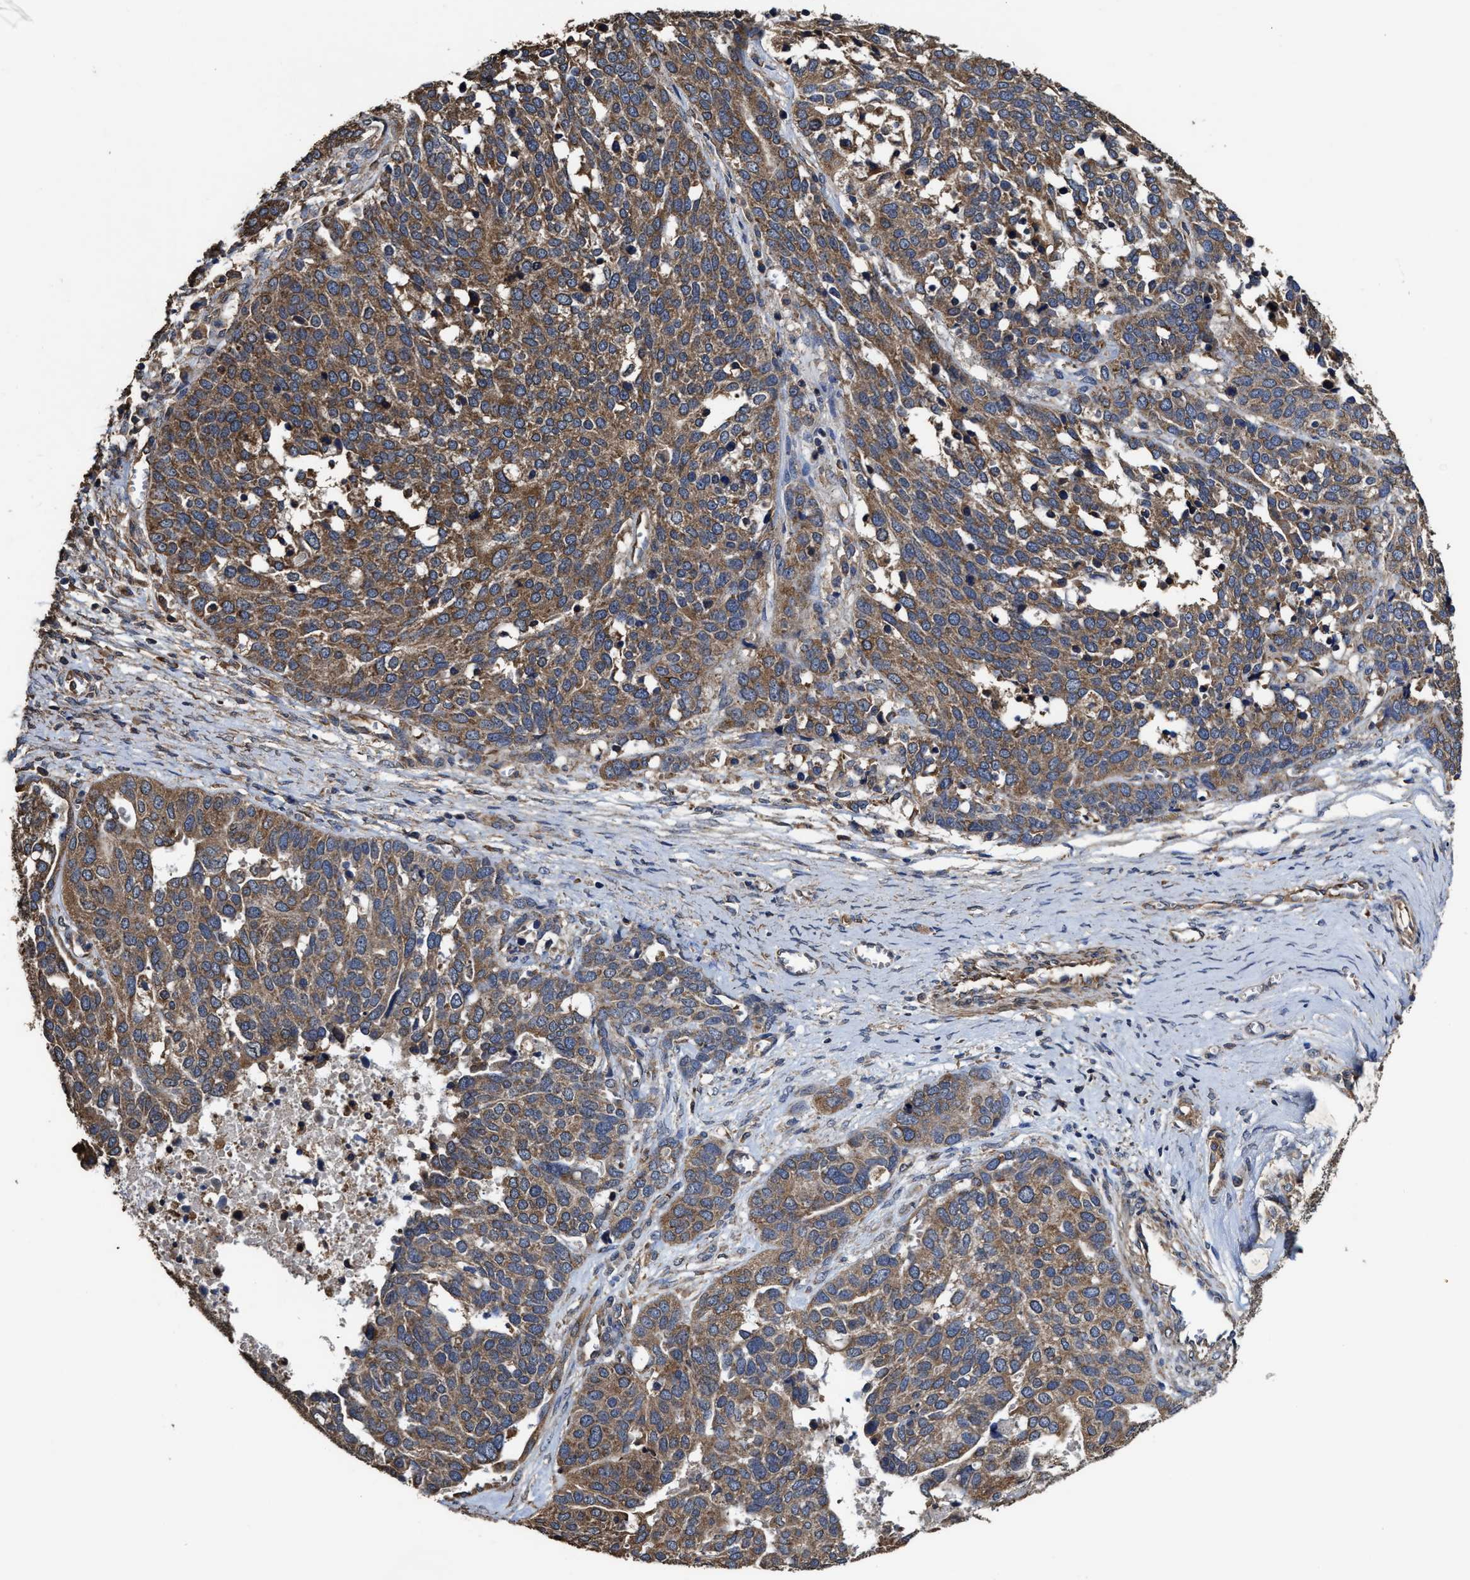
{"staining": {"intensity": "moderate", "quantity": ">75%", "location": "cytoplasmic/membranous"}, "tissue": "ovarian cancer", "cell_type": "Tumor cells", "image_type": "cancer", "snomed": [{"axis": "morphology", "description": "Cystadenocarcinoma, serous, NOS"}, {"axis": "topography", "description": "Ovary"}], "caption": "Immunohistochemical staining of human ovarian cancer exhibits moderate cytoplasmic/membranous protein staining in approximately >75% of tumor cells.", "gene": "SFXN4", "patient": {"sex": "female", "age": 44}}